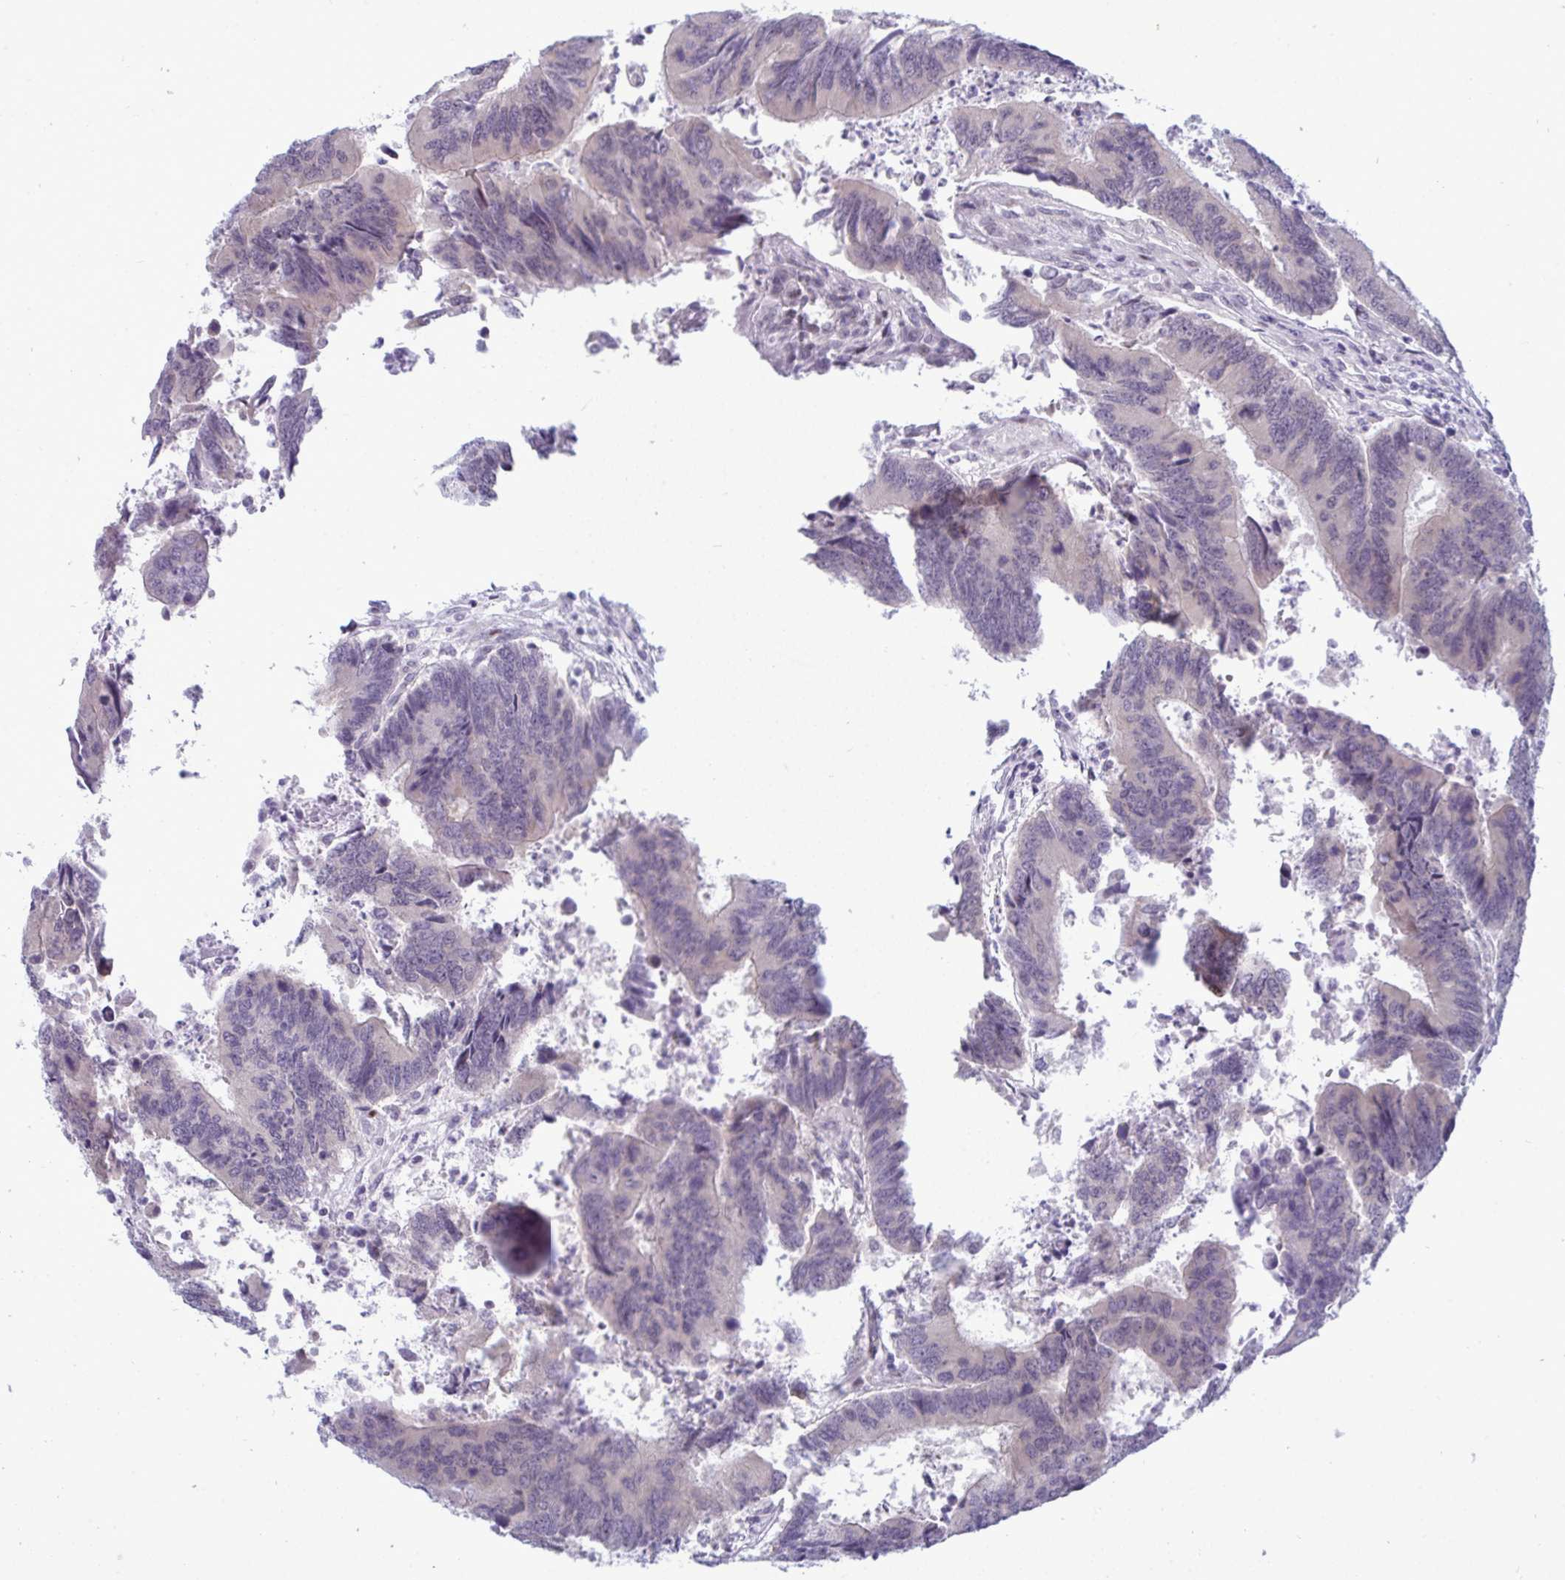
{"staining": {"intensity": "negative", "quantity": "none", "location": "none"}, "tissue": "colorectal cancer", "cell_type": "Tumor cells", "image_type": "cancer", "snomed": [{"axis": "morphology", "description": "Adenocarcinoma, NOS"}, {"axis": "topography", "description": "Colon"}], "caption": "IHC photomicrograph of human colorectal cancer (adenocarcinoma) stained for a protein (brown), which demonstrates no staining in tumor cells. (DAB (3,3'-diaminobenzidine) IHC, high magnification).", "gene": "TAB1", "patient": {"sex": "female", "age": 67}}